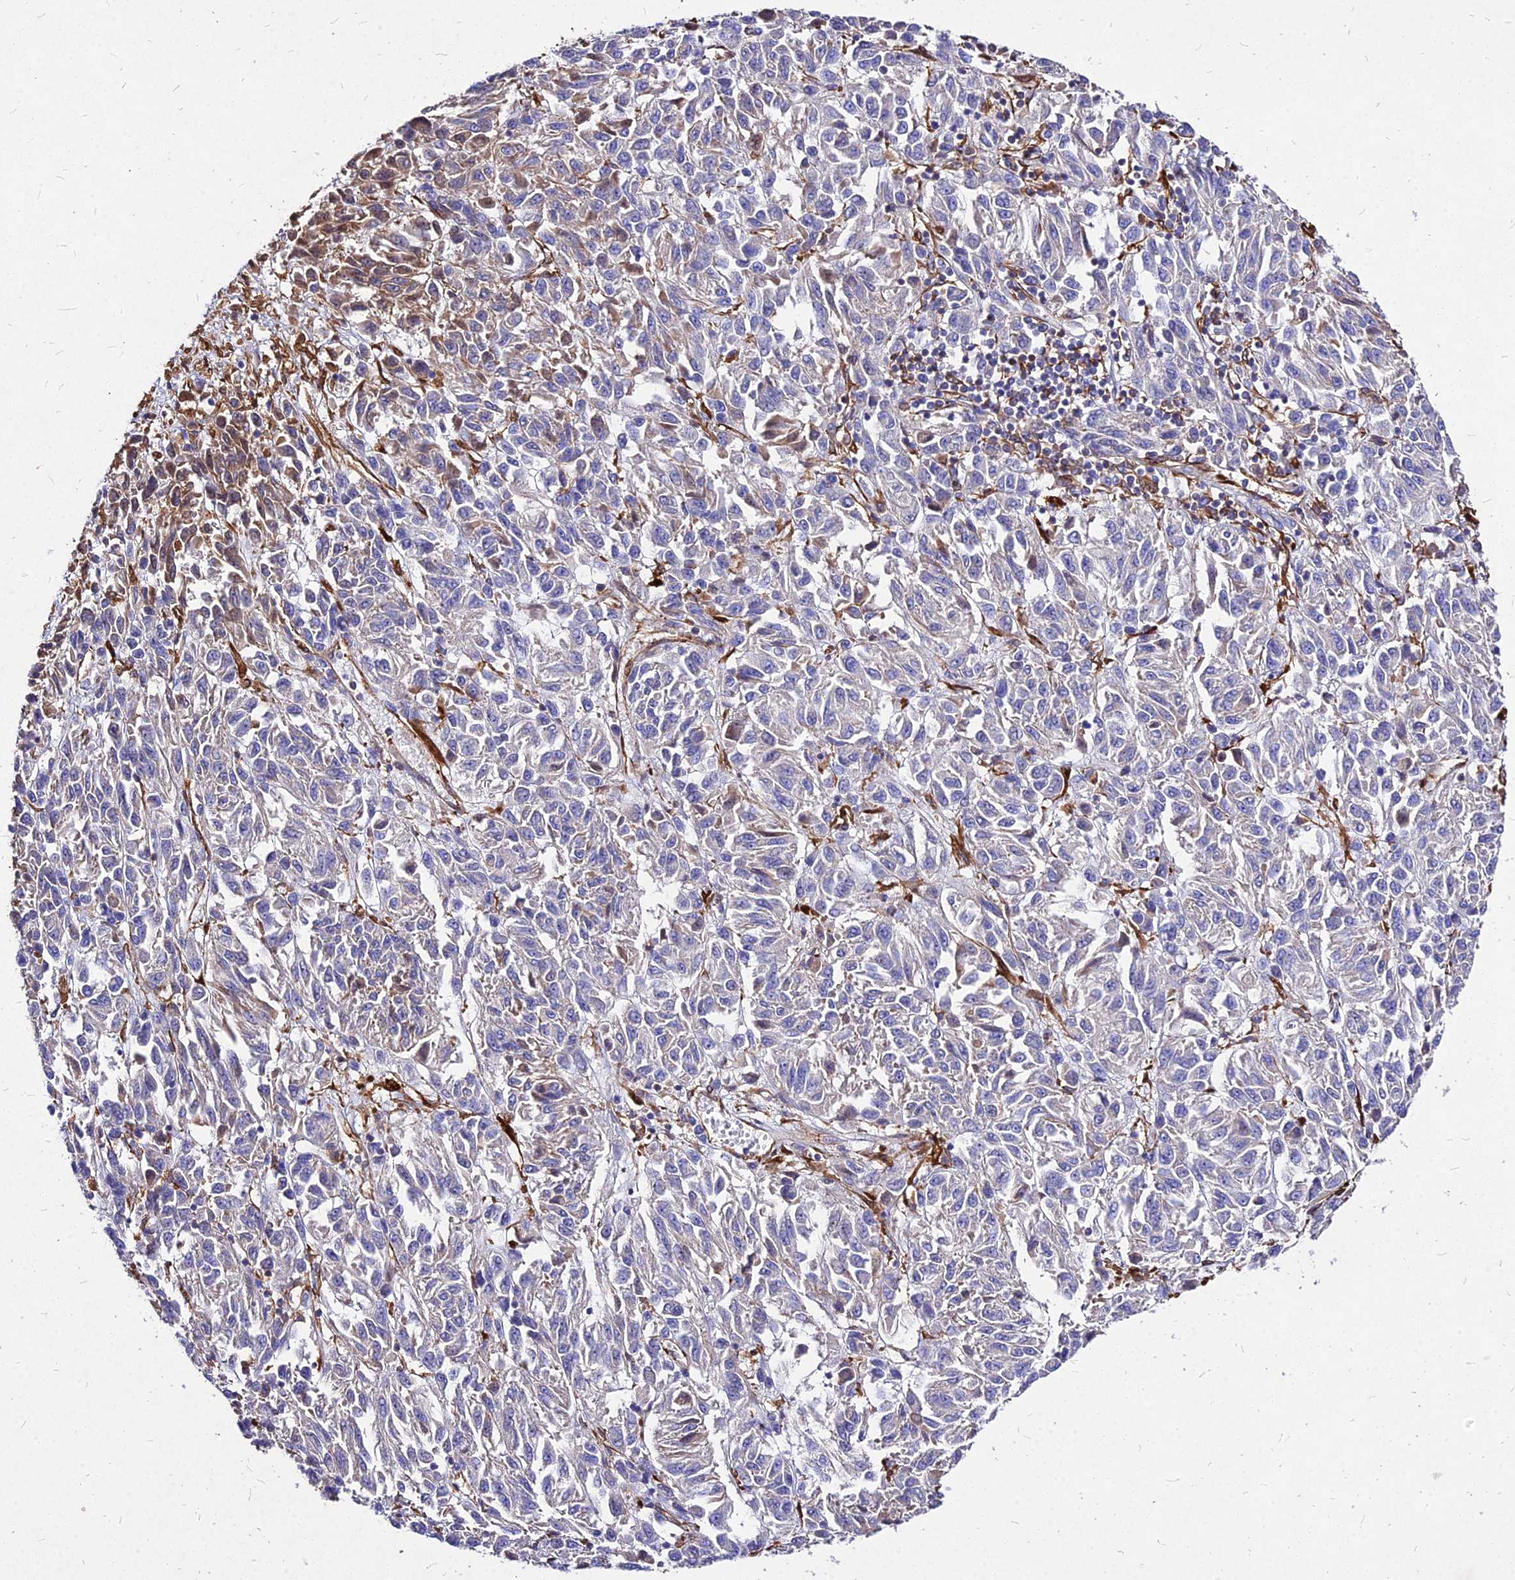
{"staining": {"intensity": "negative", "quantity": "none", "location": "none"}, "tissue": "melanoma", "cell_type": "Tumor cells", "image_type": "cancer", "snomed": [{"axis": "morphology", "description": "Malignant melanoma, Metastatic site"}, {"axis": "topography", "description": "Lung"}], "caption": "Photomicrograph shows no significant protein expression in tumor cells of malignant melanoma (metastatic site). The staining is performed using DAB (3,3'-diaminobenzidine) brown chromogen with nuclei counter-stained in using hematoxylin.", "gene": "EFCC1", "patient": {"sex": "male", "age": 64}}